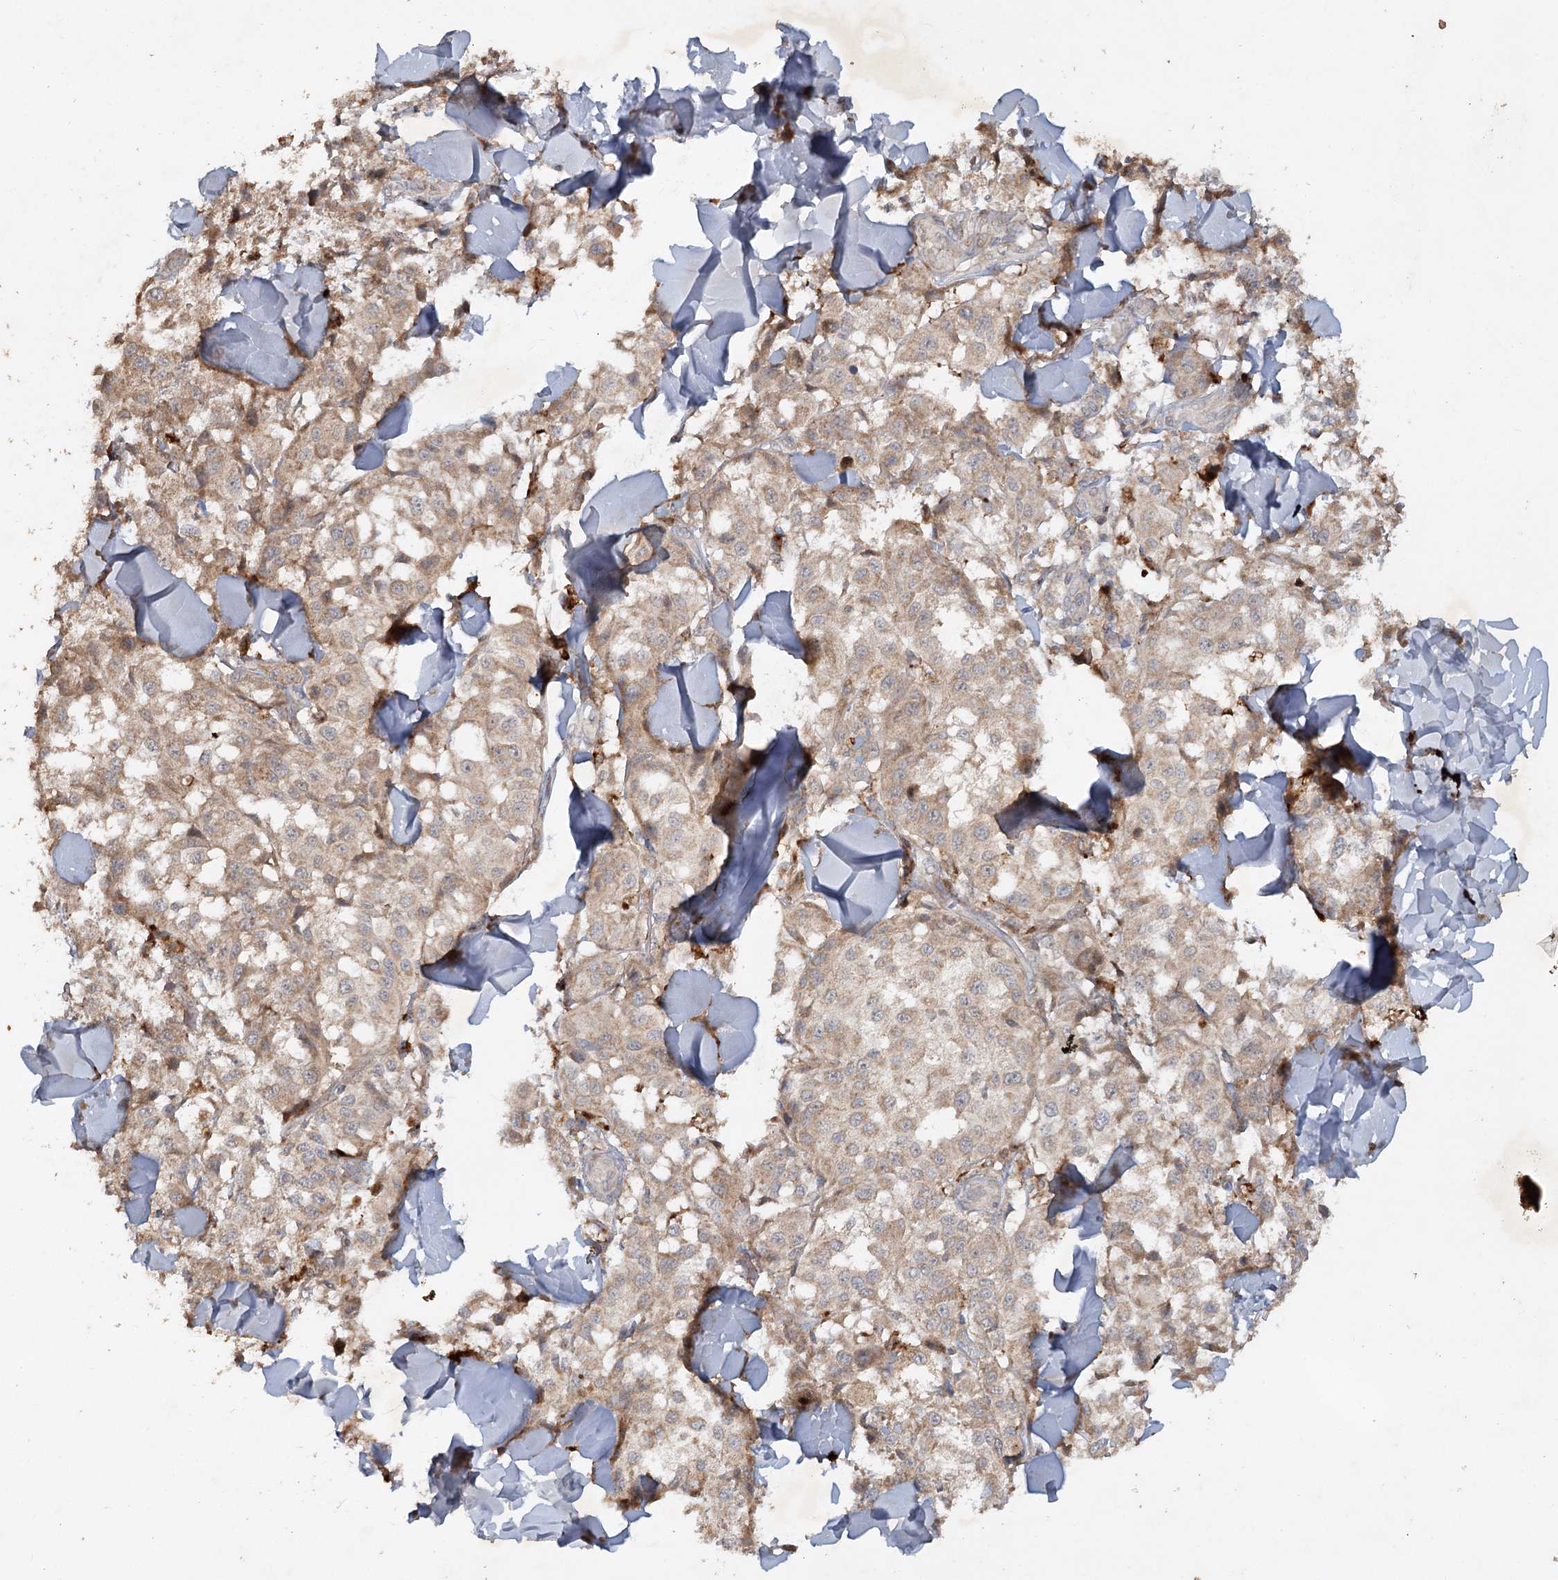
{"staining": {"intensity": "moderate", "quantity": ">75%", "location": "cytoplasmic/membranous"}, "tissue": "melanoma", "cell_type": "Tumor cells", "image_type": "cancer", "snomed": [{"axis": "morphology", "description": "Malignant melanoma, NOS"}, {"axis": "topography", "description": "Skin"}], "caption": "Malignant melanoma tissue reveals moderate cytoplasmic/membranous positivity in approximately >75% of tumor cells", "gene": "KBTBD4", "patient": {"sex": "female", "age": 64}}